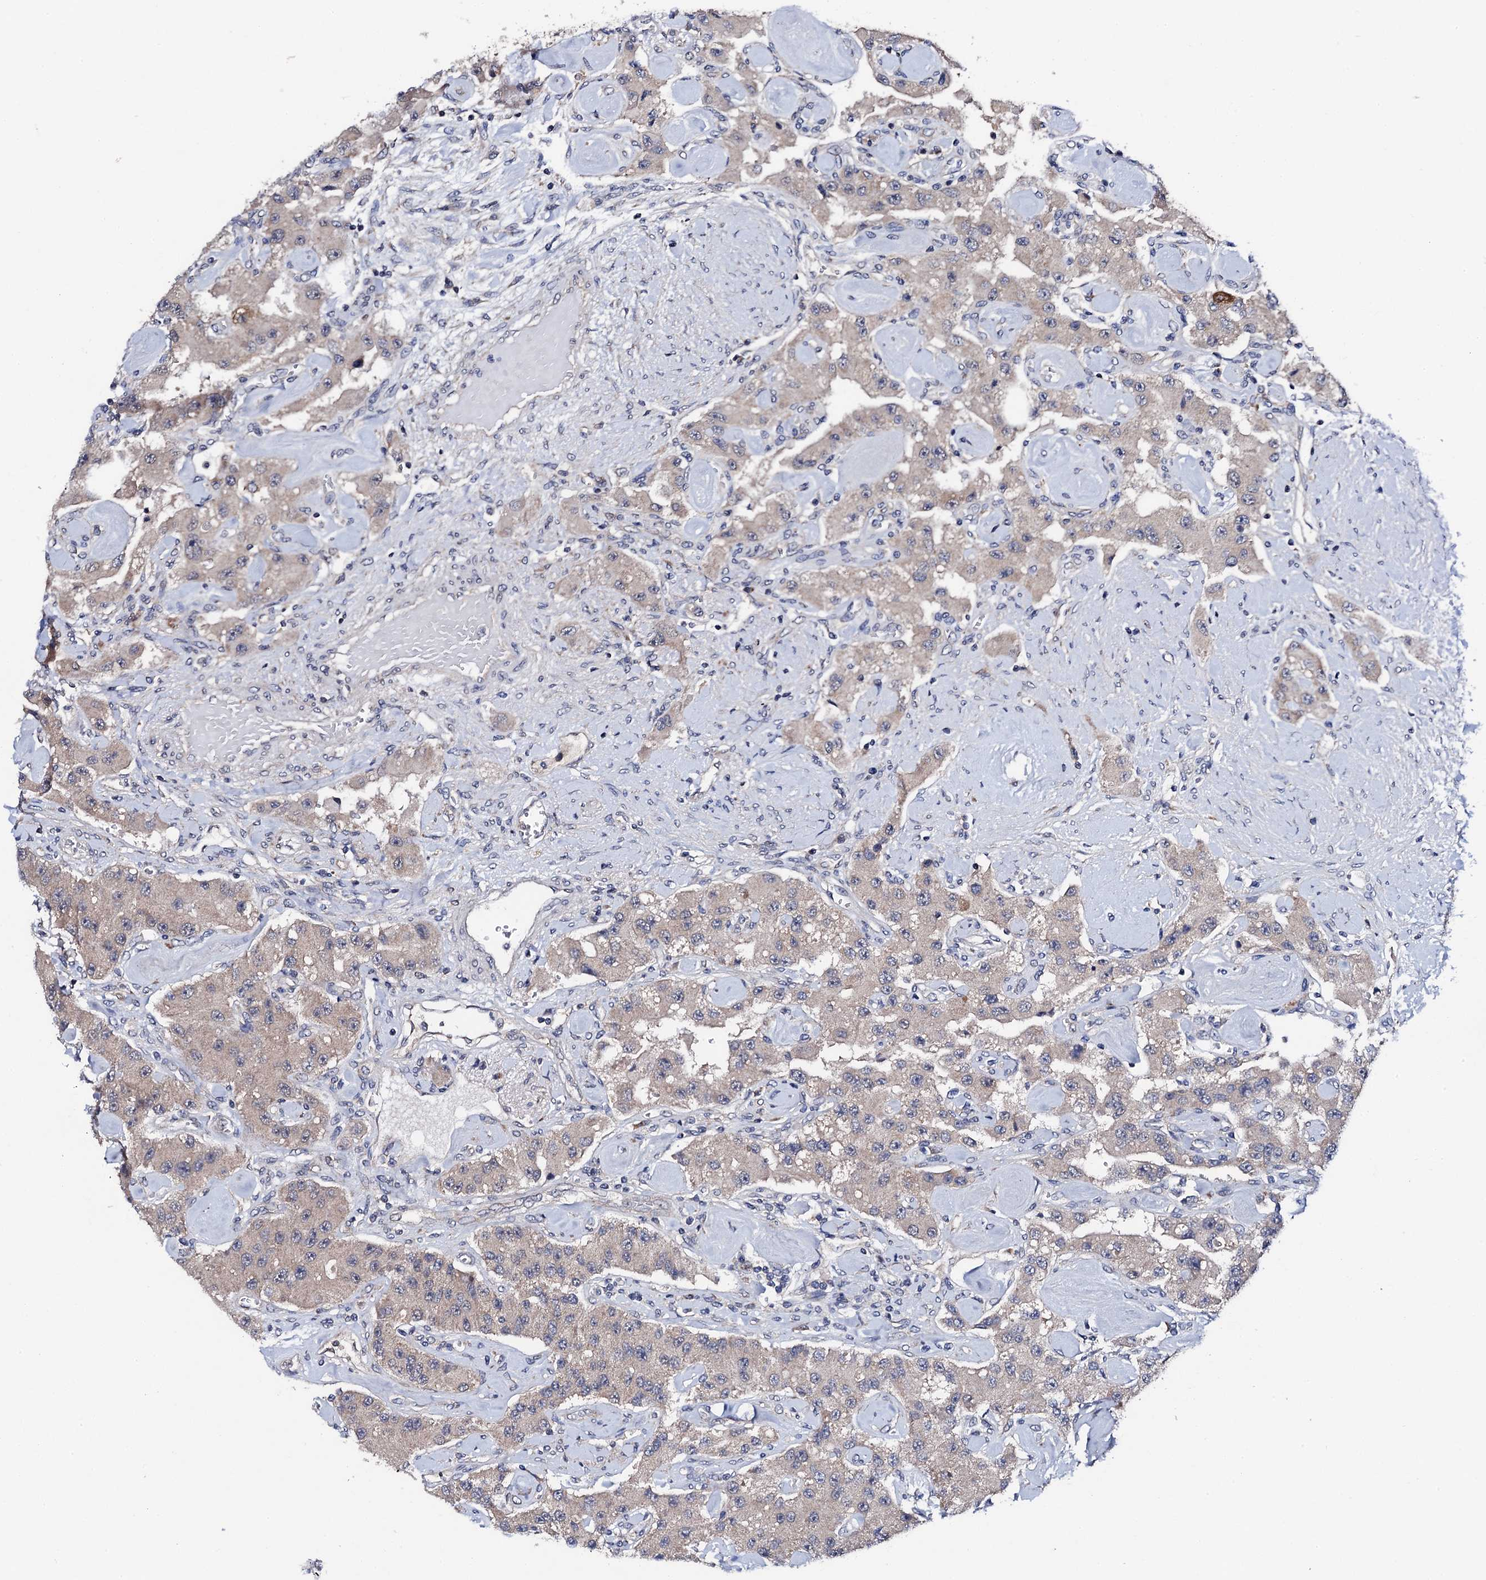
{"staining": {"intensity": "weak", "quantity": ">75%", "location": "cytoplasmic/membranous"}, "tissue": "carcinoid", "cell_type": "Tumor cells", "image_type": "cancer", "snomed": [{"axis": "morphology", "description": "Carcinoid, malignant, NOS"}, {"axis": "topography", "description": "Pancreas"}], "caption": "This micrograph shows malignant carcinoid stained with IHC to label a protein in brown. The cytoplasmic/membranous of tumor cells show weak positivity for the protein. Nuclei are counter-stained blue.", "gene": "IP6K1", "patient": {"sex": "male", "age": 41}}